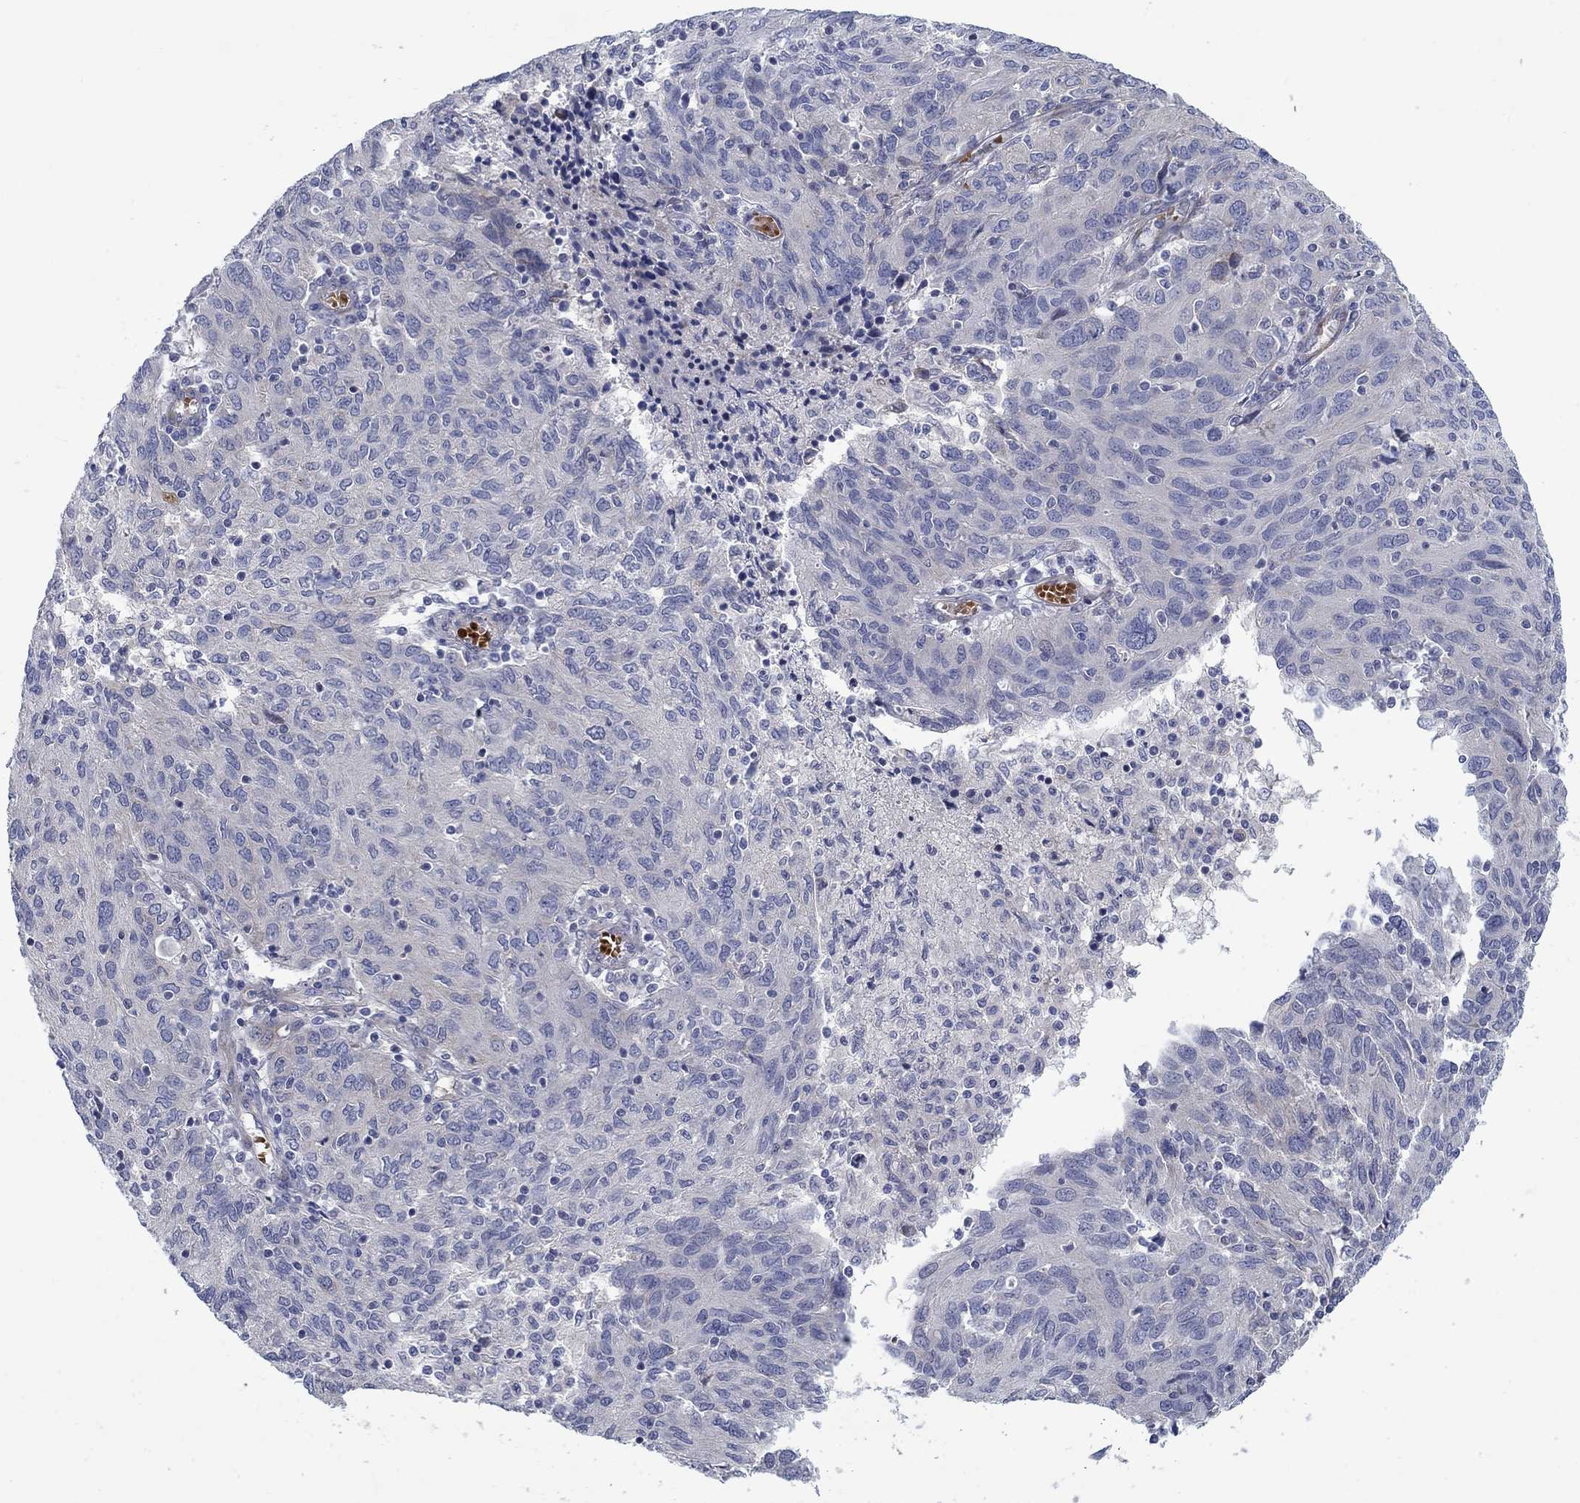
{"staining": {"intensity": "moderate", "quantity": "<25%", "location": "cytoplasmic/membranous"}, "tissue": "ovarian cancer", "cell_type": "Tumor cells", "image_type": "cancer", "snomed": [{"axis": "morphology", "description": "Carcinoma, endometroid"}, {"axis": "topography", "description": "Ovary"}], "caption": "This image demonstrates immunohistochemistry staining of human ovarian cancer, with low moderate cytoplasmic/membranous expression in about <25% of tumor cells.", "gene": "FXR1", "patient": {"sex": "female", "age": 50}}